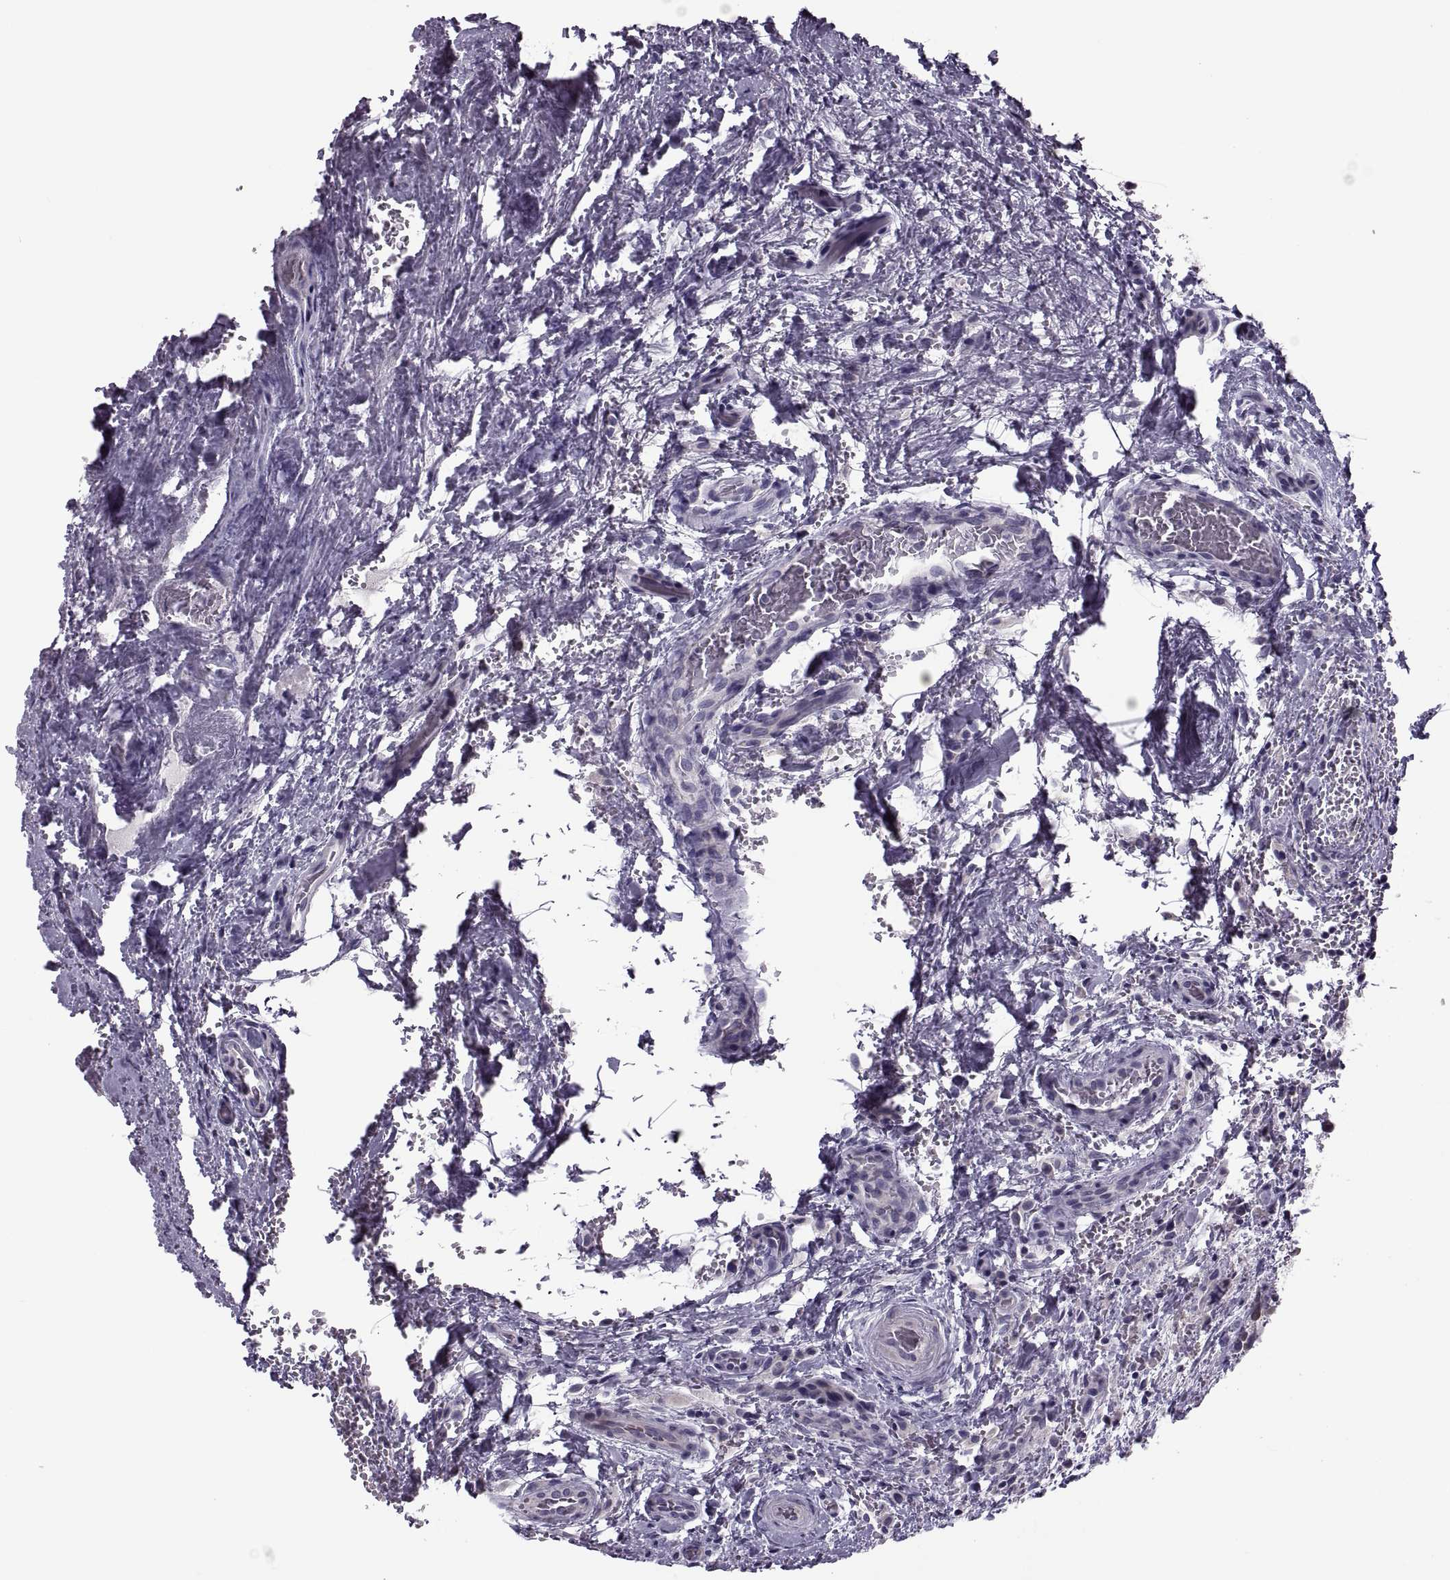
{"staining": {"intensity": "weak", "quantity": "25%-75%", "location": "cytoplasmic/membranous"}, "tissue": "thyroid cancer", "cell_type": "Tumor cells", "image_type": "cancer", "snomed": [{"axis": "morphology", "description": "Papillary adenocarcinoma, NOS"}, {"axis": "topography", "description": "Thyroid gland"}], "caption": "A low amount of weak cytoplasmic/membranous staining is present in about 25%-75% of tumor cells in thyroid cancer tissue. (IHC, brightfield microscopy, high magnification).", "gene": "PRSS54", "patient": {"sex": "male", "age": 61}}